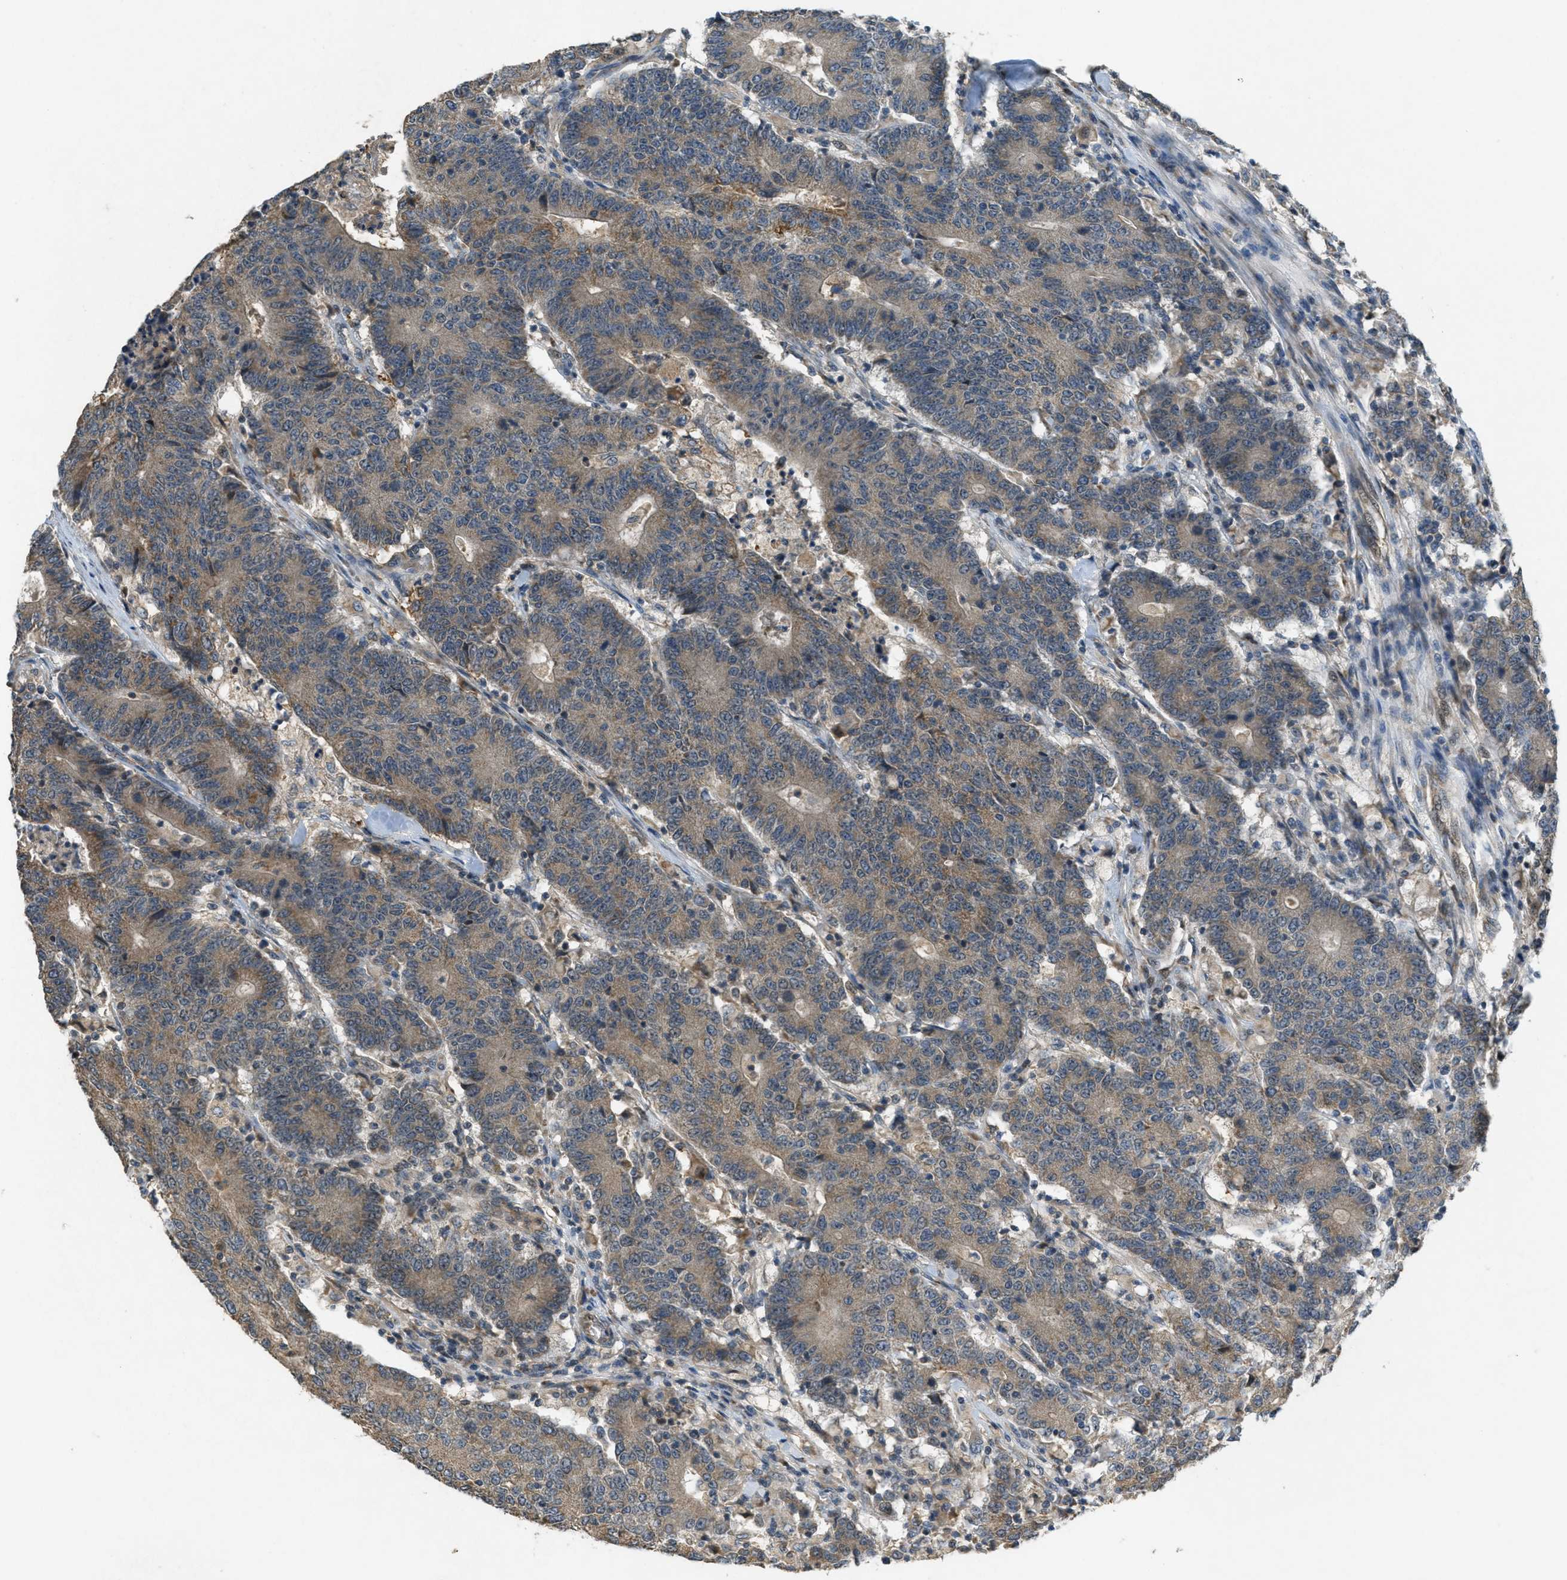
{"staining": {"intensity": "moderate", "quantity": "25%-75%", "location": "cytoplasmic/membranous"}, "tissue": "colorectal cancer", "cell_type": "Tumor cells", "image_type": "cancer", "snomed": [{"axis": "morphology", "description": "Normal tissue, NOS"}, {"axis": "morphology", "description": "Adenocarcinoma, NOS"}, {"axis": "topography", "description": "Colon"}], "caption": "Immunohistochemistry (IHC) of human colorectal cancer (adenocarcinoma) reveals medium levels of moderate cytoplasmic/membranous positivity in about 25%-75% of tumor cells. Immunohistochemistry (IHC) stains the protein in brown and the nuclei are stained blue.", "gene": "PPP1R15A", "patient": {"sex": "female", "age": 75}}